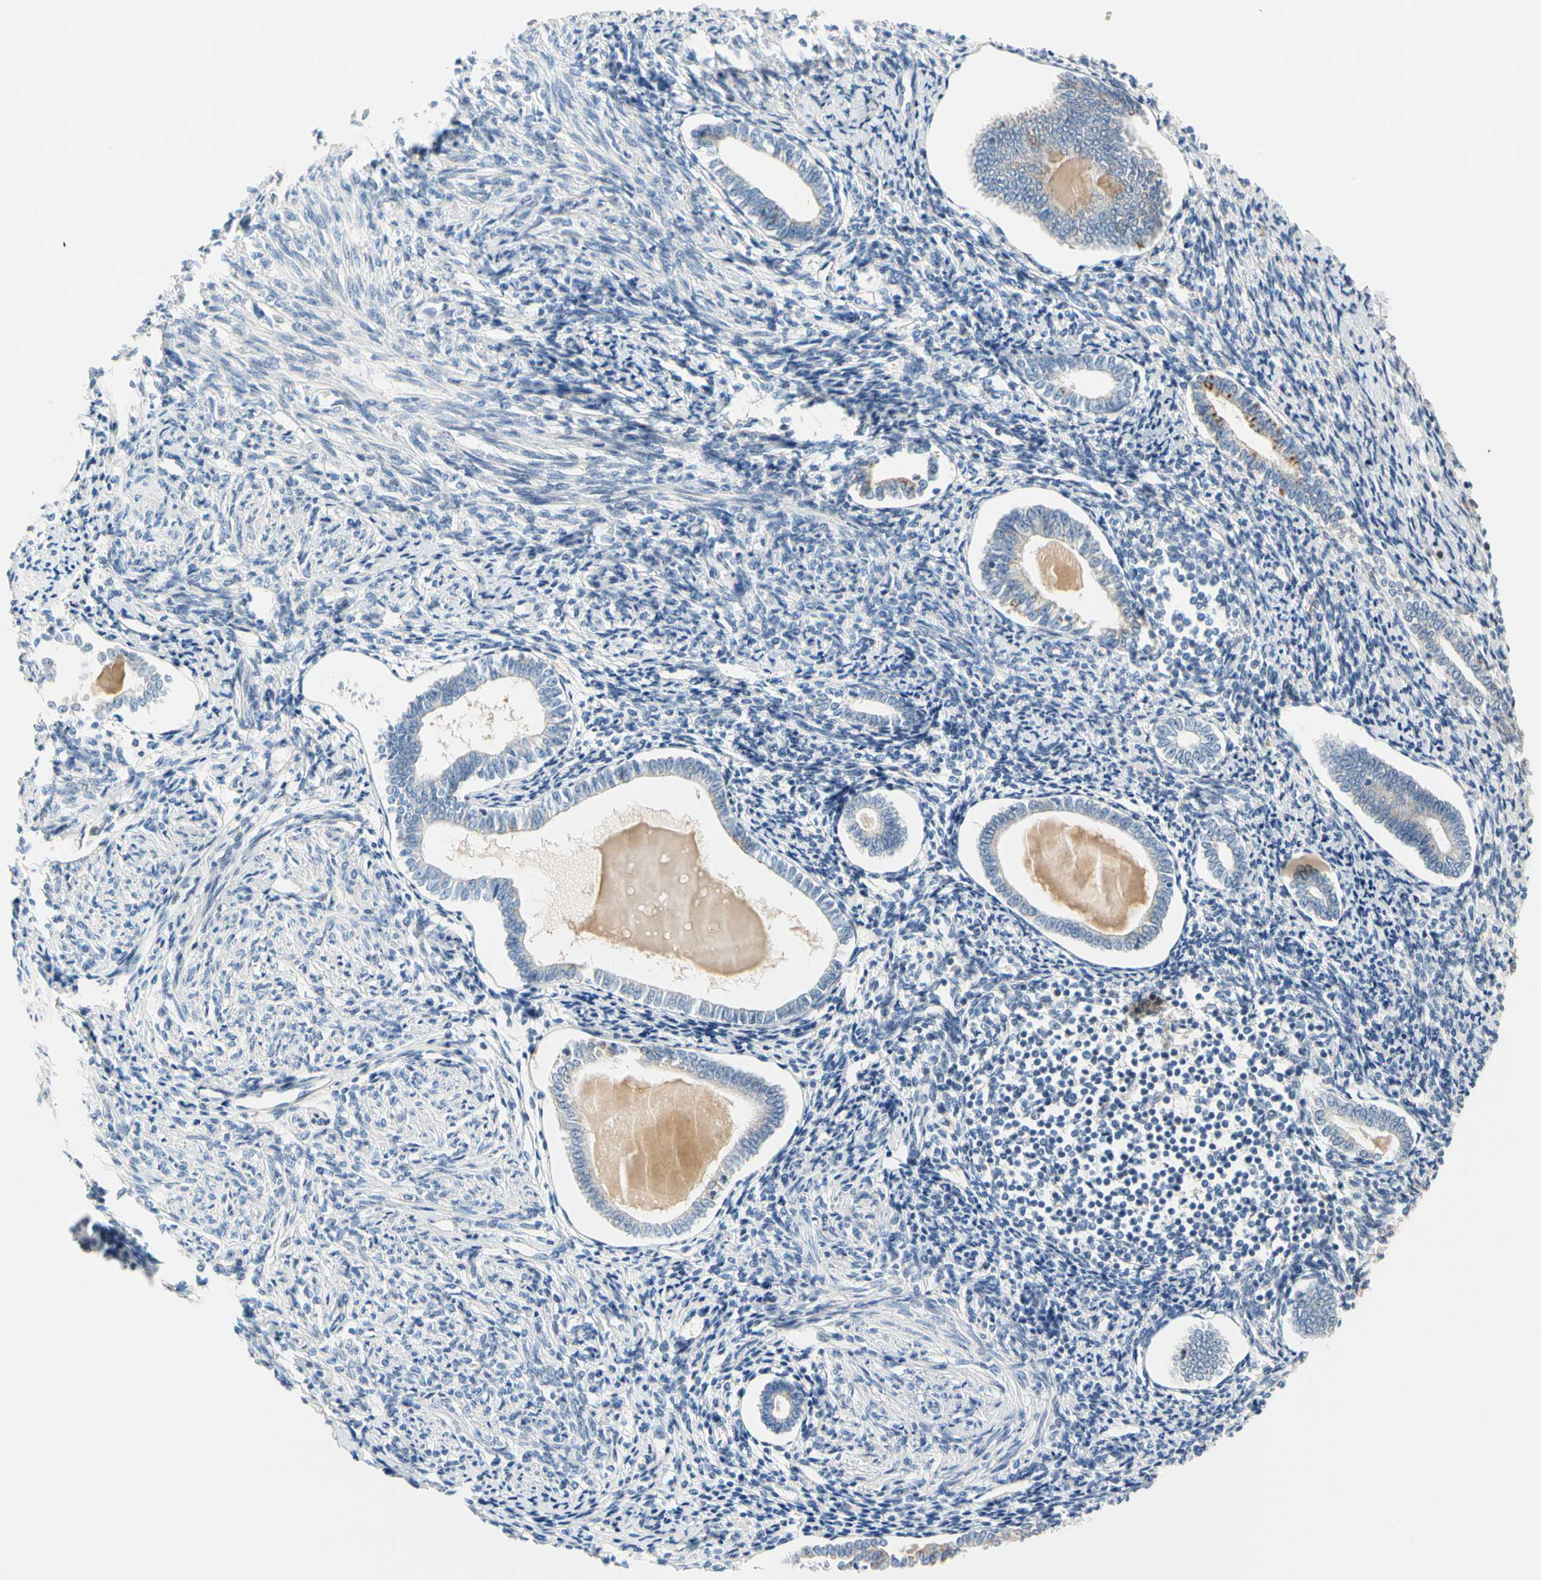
{"staining": {"intensity": "negative", "quantity": "none", "location": "none"}, "tissue": "endometrium", "cell_type": "Cells in endometrial stroma", "image_type": "normal", "snomed": [{"axis": "morphology", "description": "Normal tissue, NOS"}, {"axis": "topography", "description": "Endometrium"}], "caption": "IHC photomicrograph of unremarkable endometrium: human endometrium stained with DAB (3,3'-diaminobenzidine) reveals no significant protein expression in cells in endometrial stroma. (Stains: DAB IHC with hematoxylin counter stain, Microscopy: brightfield microscopy at high magnification).", "gene": "GPSM2", "patient": {"sex": "female", "age": 71}}